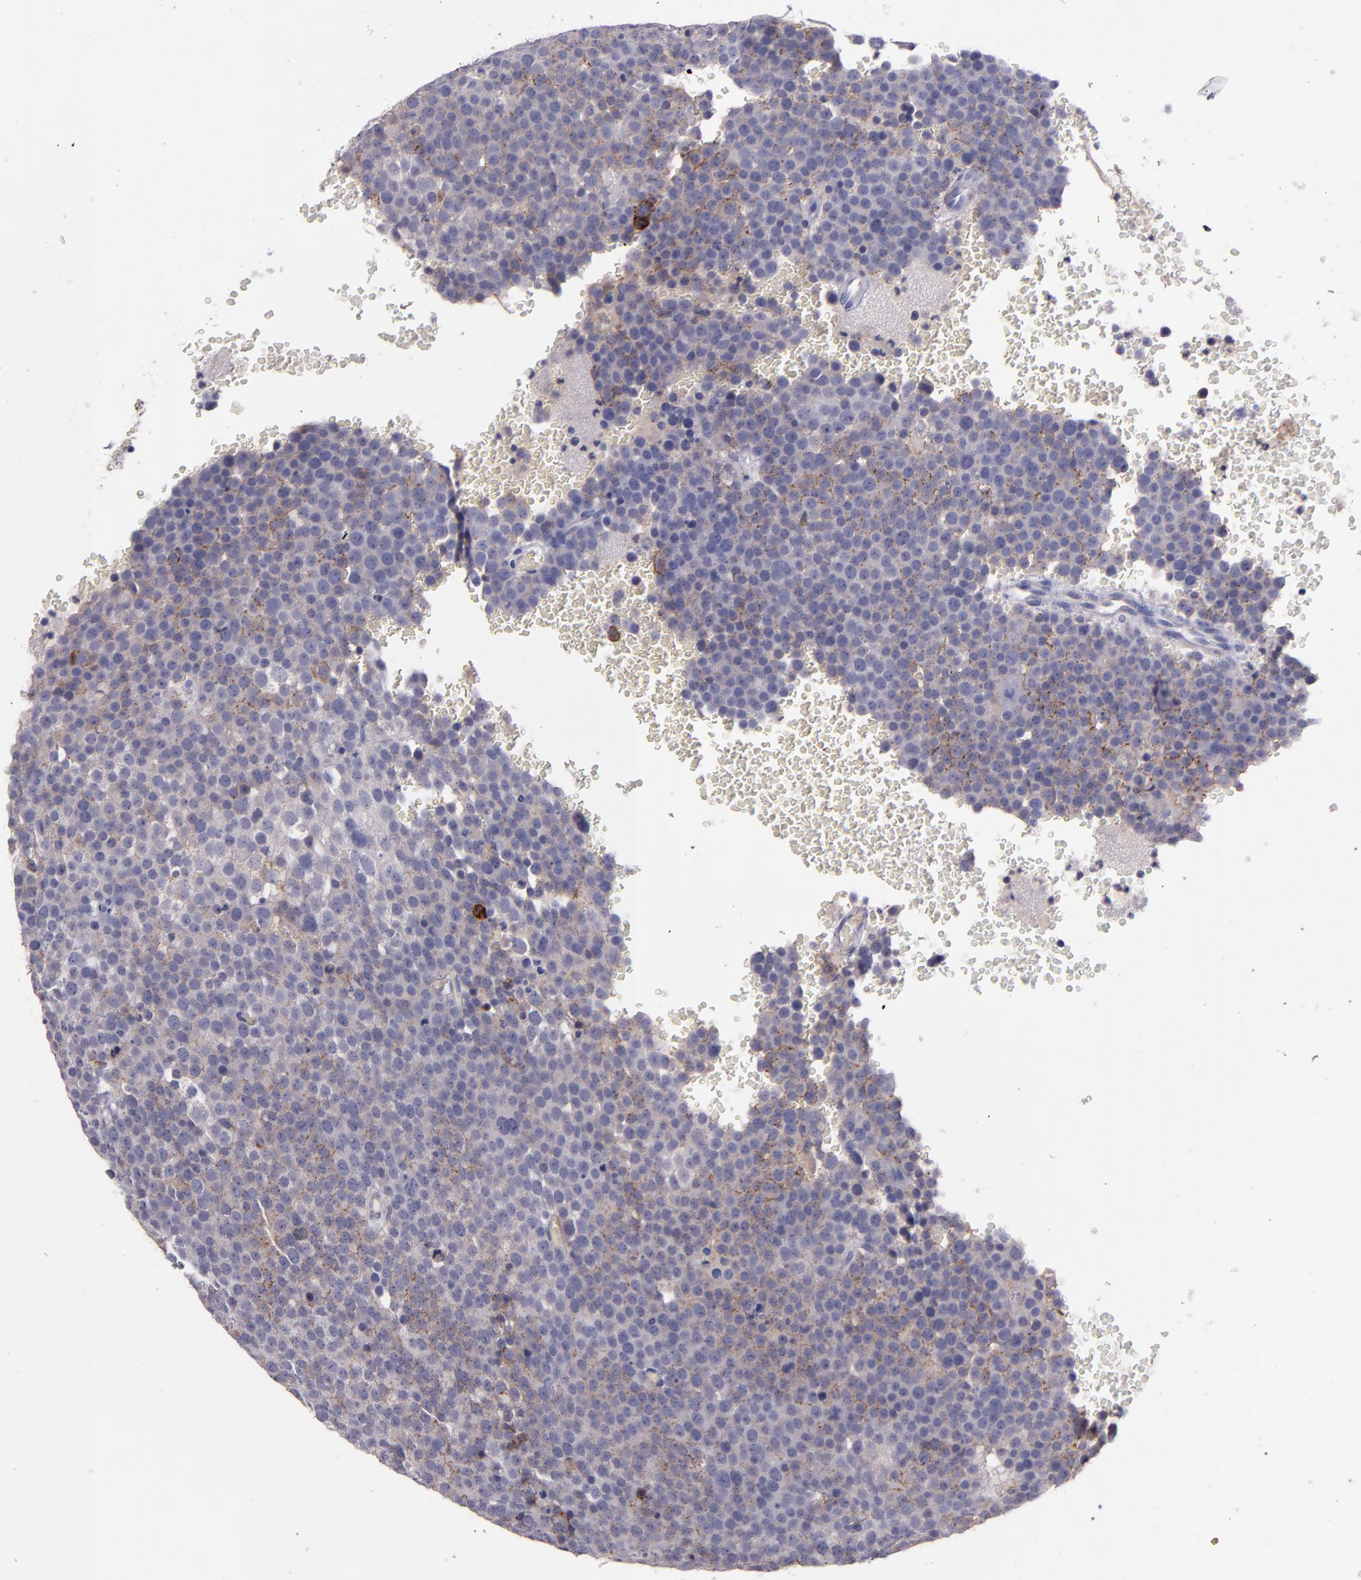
{"staining": {"intensity": "moderate", "quantity": "25%-75%", "location": "cytoplasmic/membranous"}, "tissue": "testis cancer", "cell_type": "Tumor cells", "image_type": "cancer", "snomed": [{"axis": "morphology", "description": "Seminoma, NOS"}, {"axis": "topography", "description": "Testis"}], "caption": "Human testis seminoma stained for a protein (brown) exhibits moderate cytoplasmic/membranous positive positivity in approximately 25%-75% of tumor cells.", "gene": "MFGE8", "patient": {"sex": "male", "age": 71}}